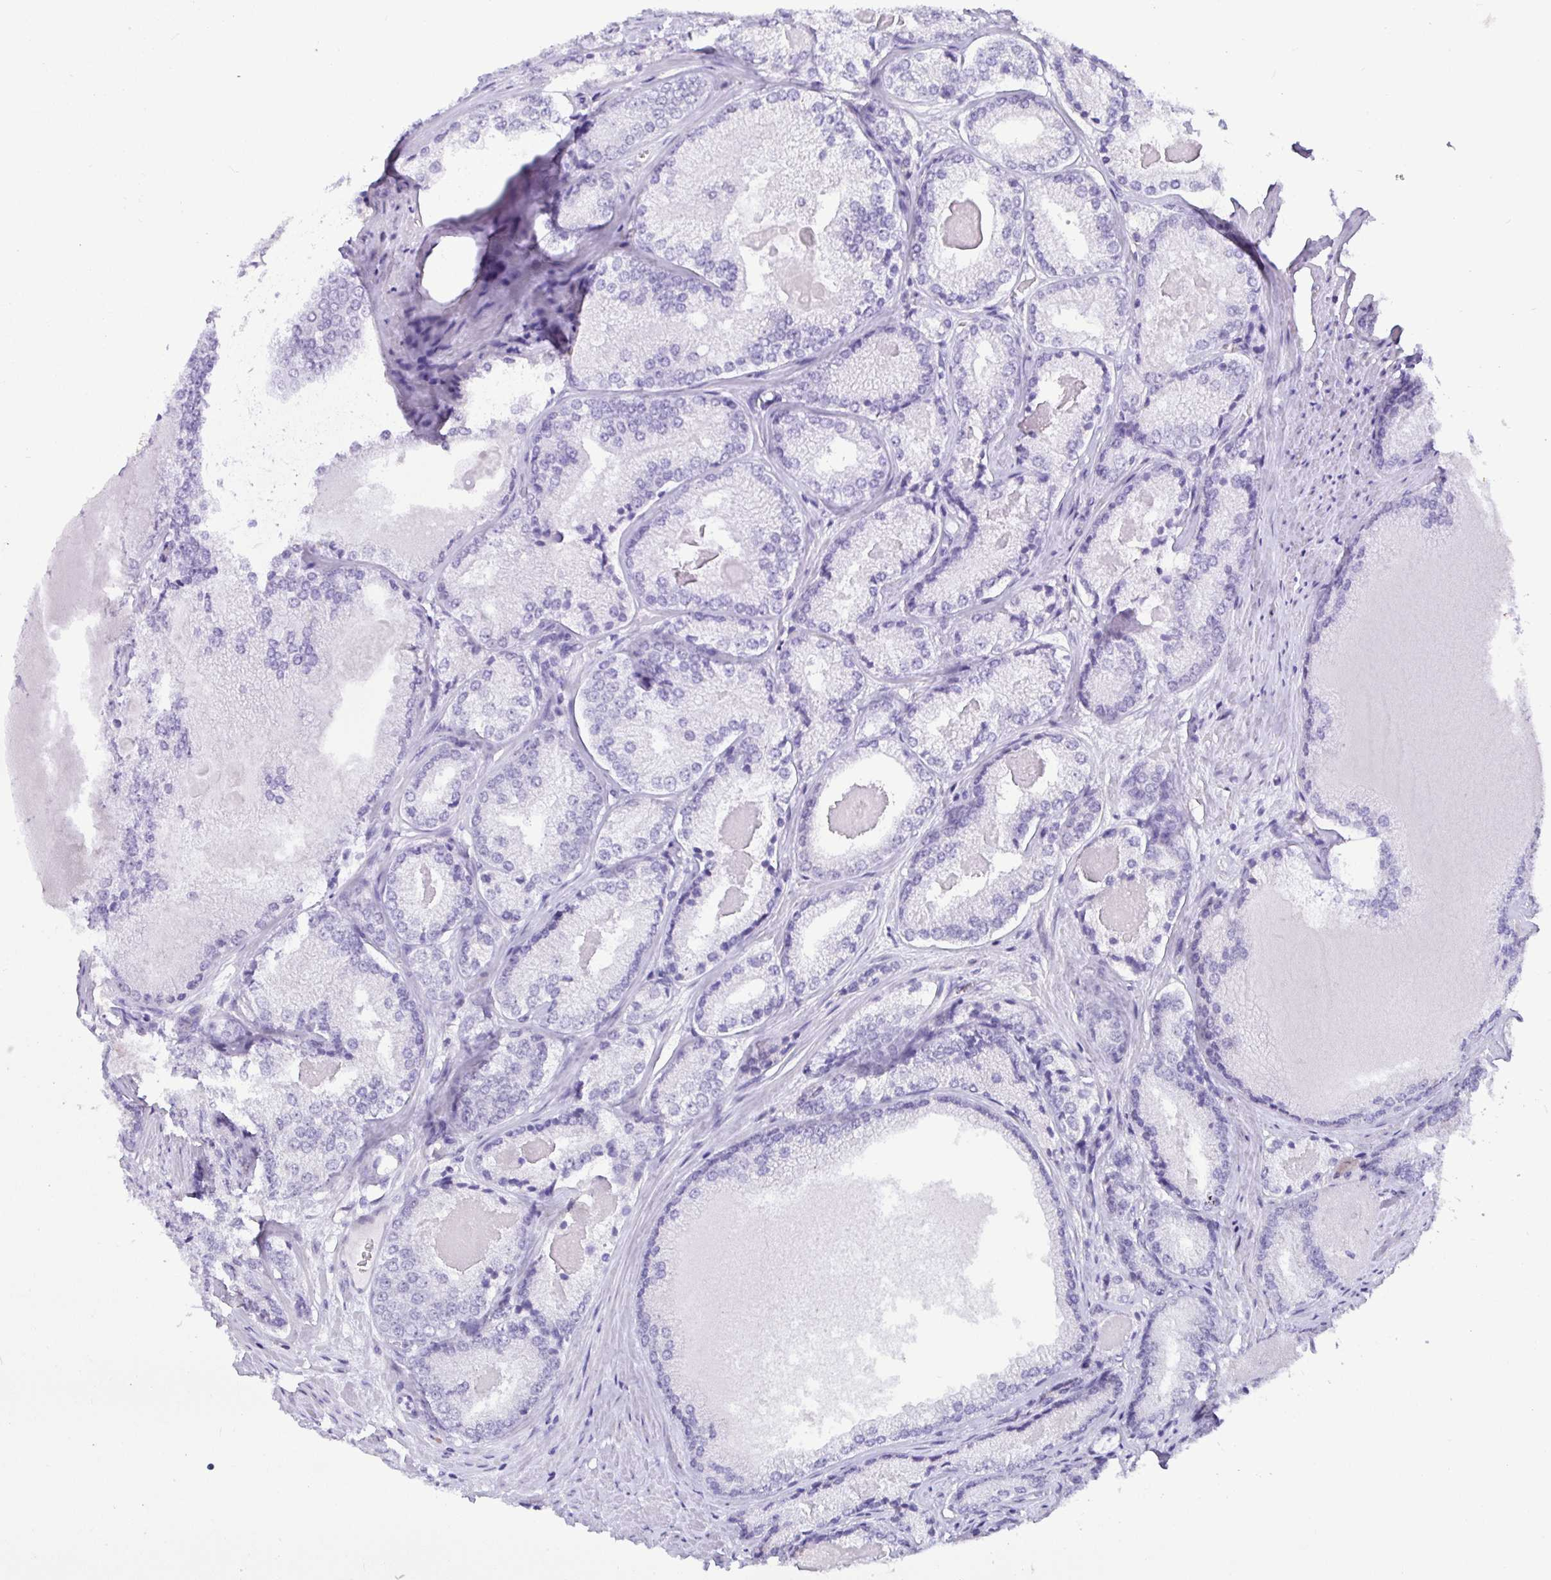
{"staining": {"intensity": "negative", "quantity": "none", "location": "none"}, "tissue": "prostate cancer", "cell_type": "Tumor cells", "image_type": "cancer", "snomed": [{"axis": "morphology", "description": "Adenocarcinoma, NOS"}, {"axis": "morphology", "description": "Adenocarcinoma, Low grade"}, {"axis": "topography", "description": "Prostate"}], "caption": "Protein analysis of prostate cancer displays no significant expression in tumor cells.", "gene": "NUP188", "patient": {"sex": "male", "age": 68}}